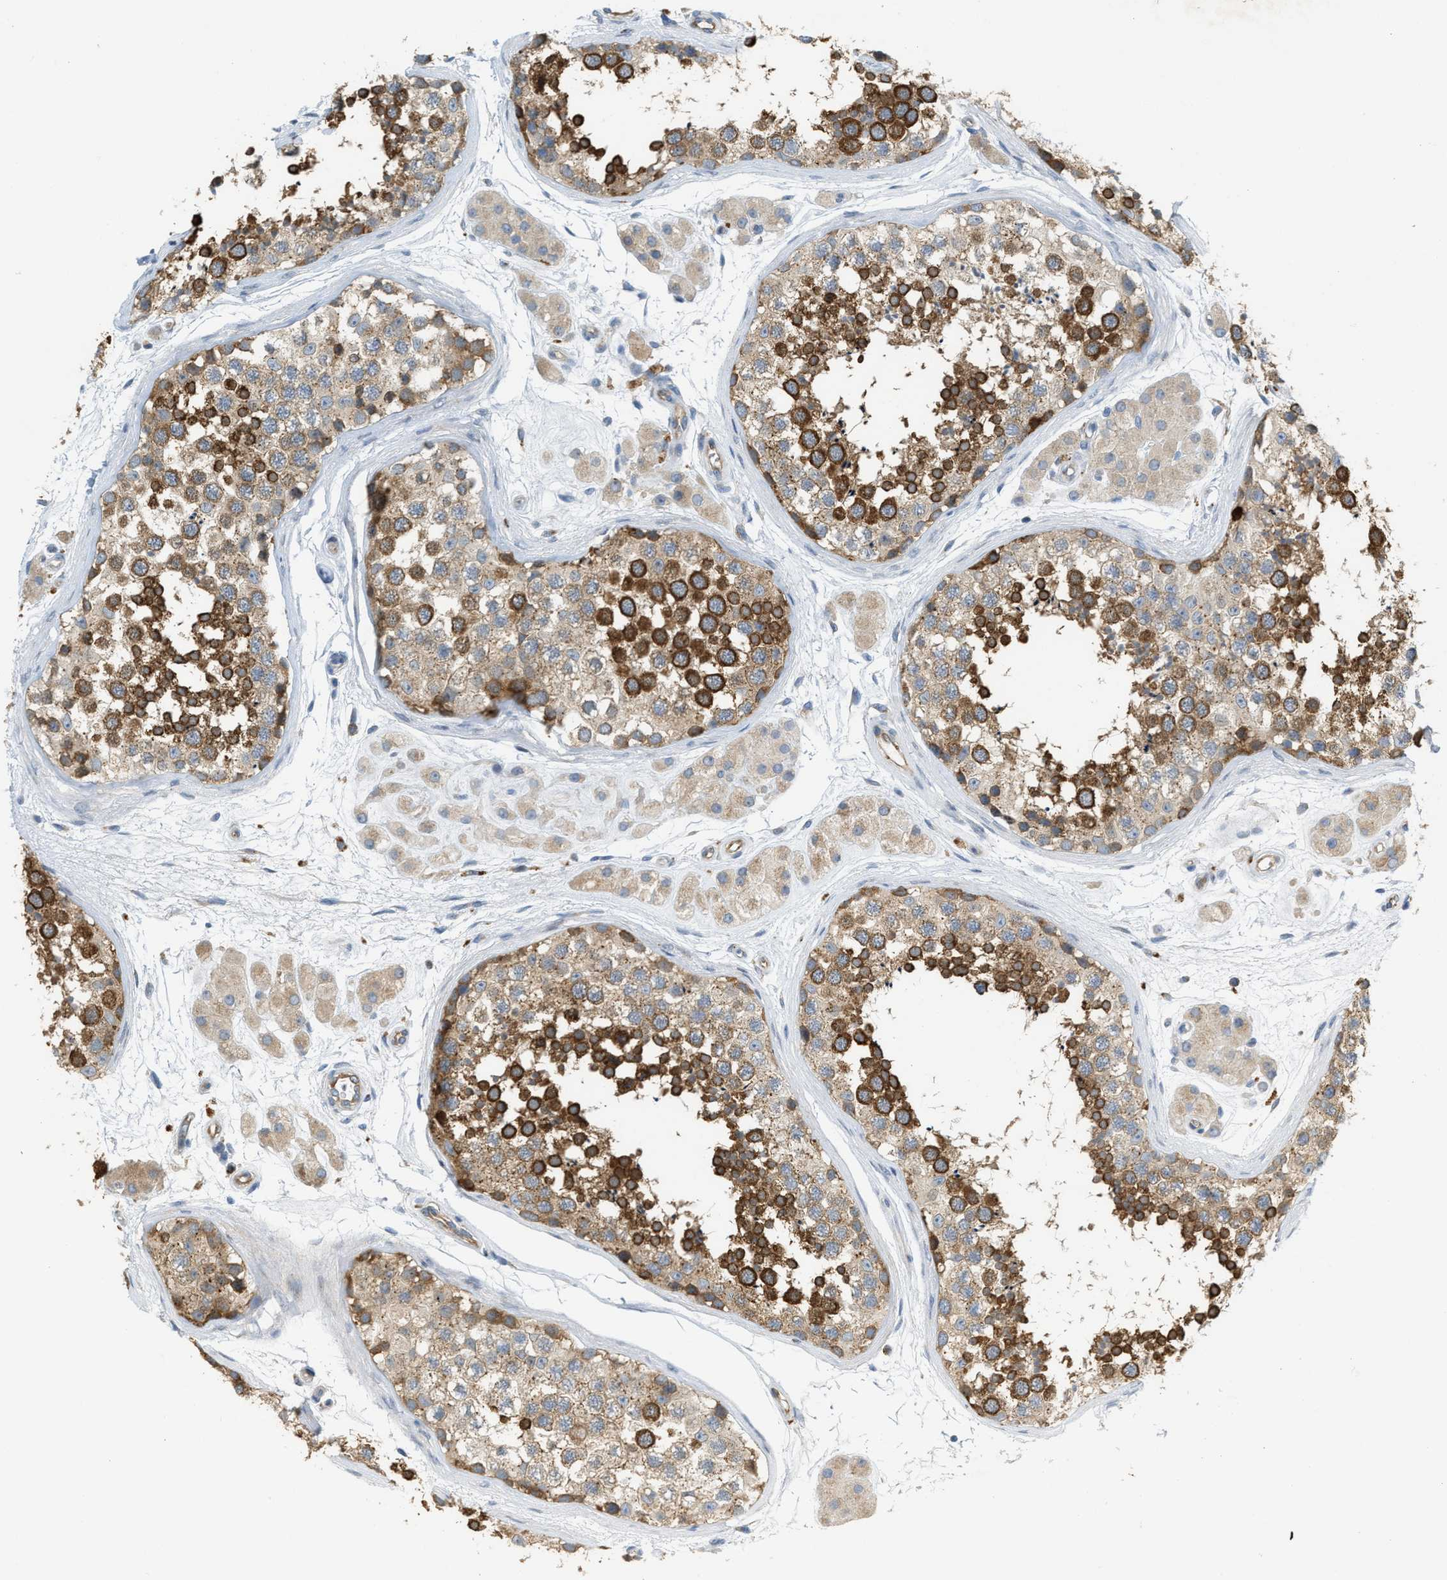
{"staining": {"intensity": "strong", "quantity": "25%-75%", "location": "cytoplasmic/membranous"}, "tissue": "testis", "cell_type": "Cells in seminiferous ducts", "image_type": "normal", "snomed": [{"axis": "morphology", "description": "Normal tissue, NOS"}, {"axis": "topography", "description": "Testis"}], "caption": "This image exhibits immunohistochemistry (IHC) staining of normal human testis, with high strong cytoplasmic/membranous positivity in about 25%-75% of cells in seminiferous ducts.", "gene": "KLHDC10", "patient": {"sex": "male", "age": 56}}